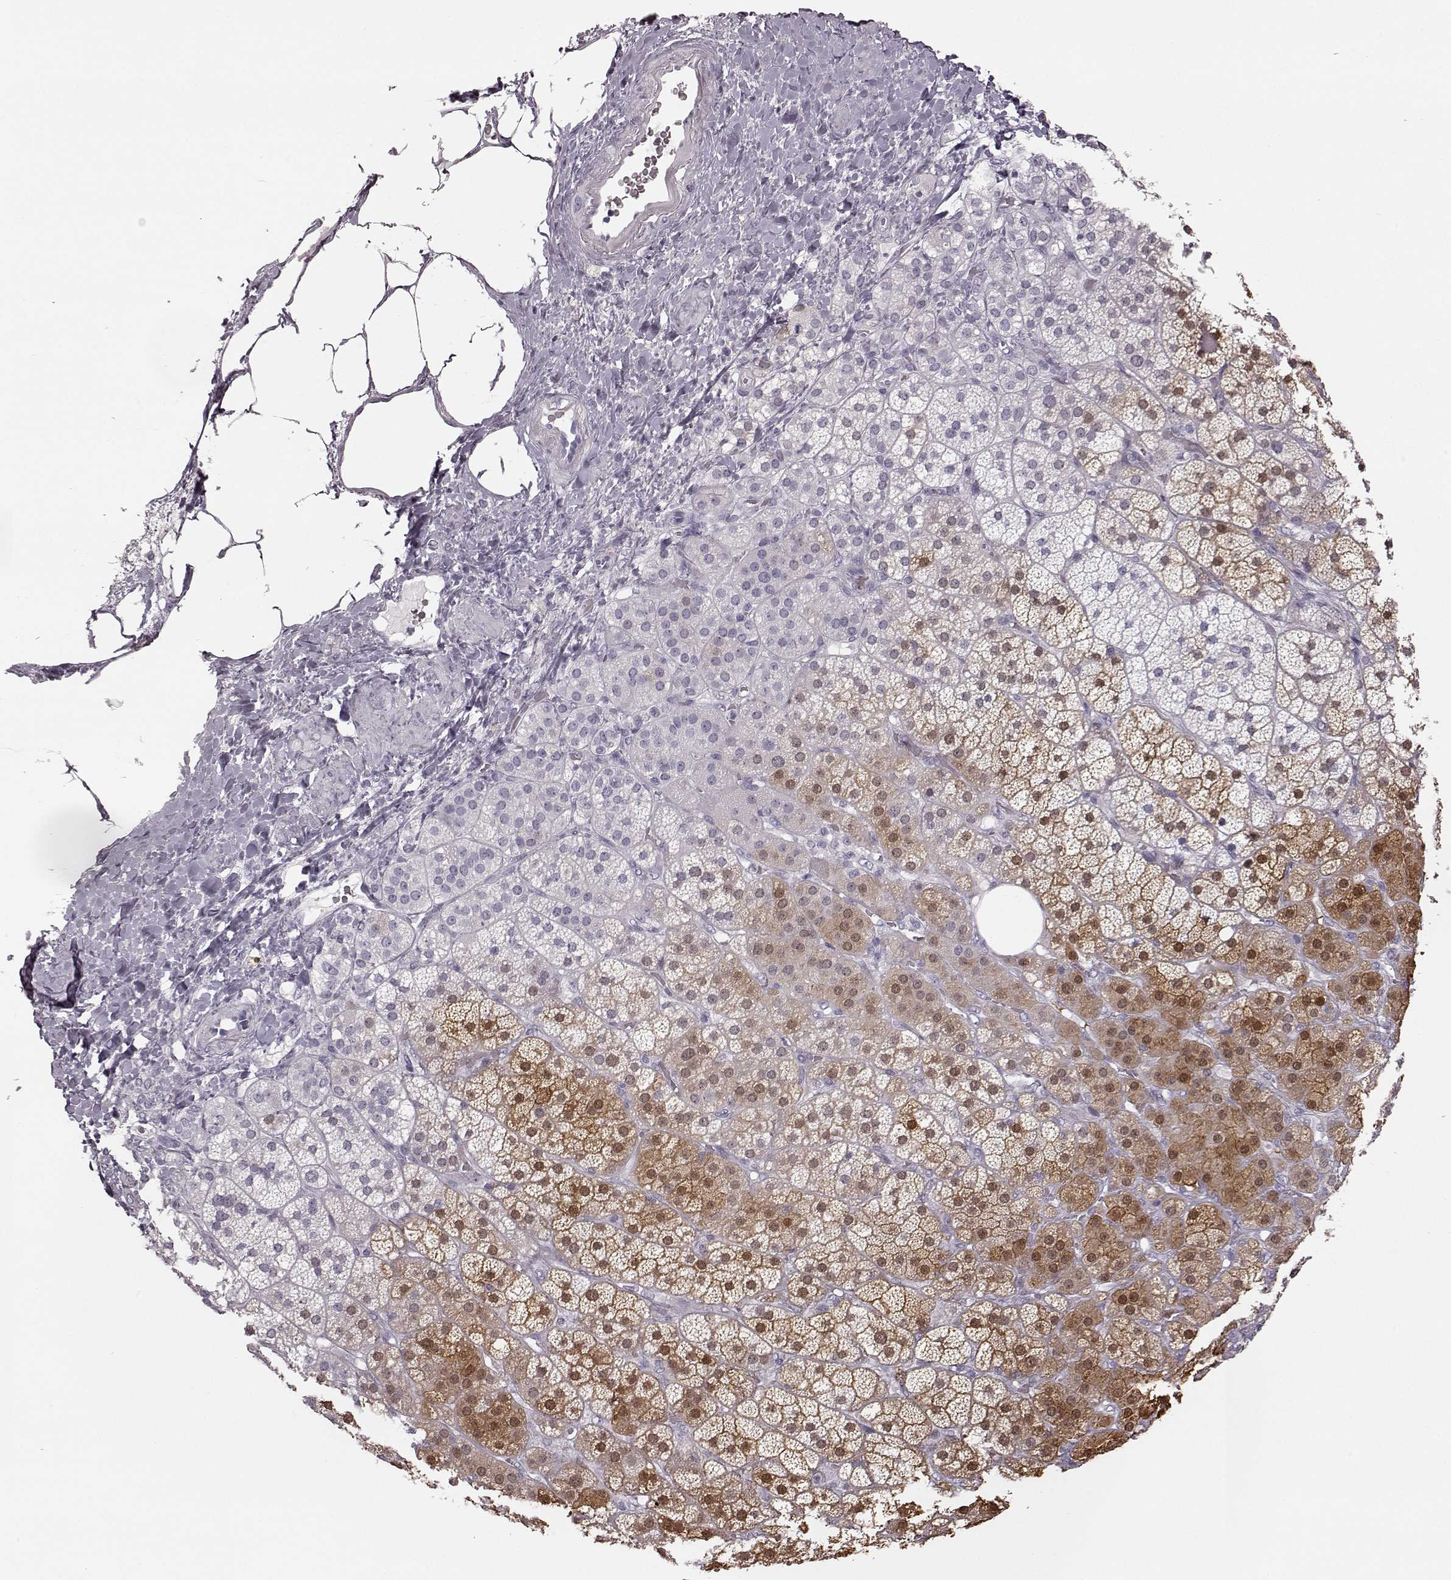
{"staining": {"intensity": "moderate", "quantity": "<25%", "location": "cytoplasmic/membranous,nuclear"}, "tissue": "adrenal gland", "cell_type": "Glandular cells", "image_type": "normal", "snomed": [{"axis": "morphology", "description": "Normal tissue, NOS"}, {"axis": "topography", "description": "Adrenal gland"}], "caption": "Adrenal gland stained for a protein (brown) demonstrates moderate cytoplasmic/membranous,nuclear positive staining in approximately <25% of glandular cells.", "gene": "ZNF433", "patient": {"sex": "male", "age": 57}}